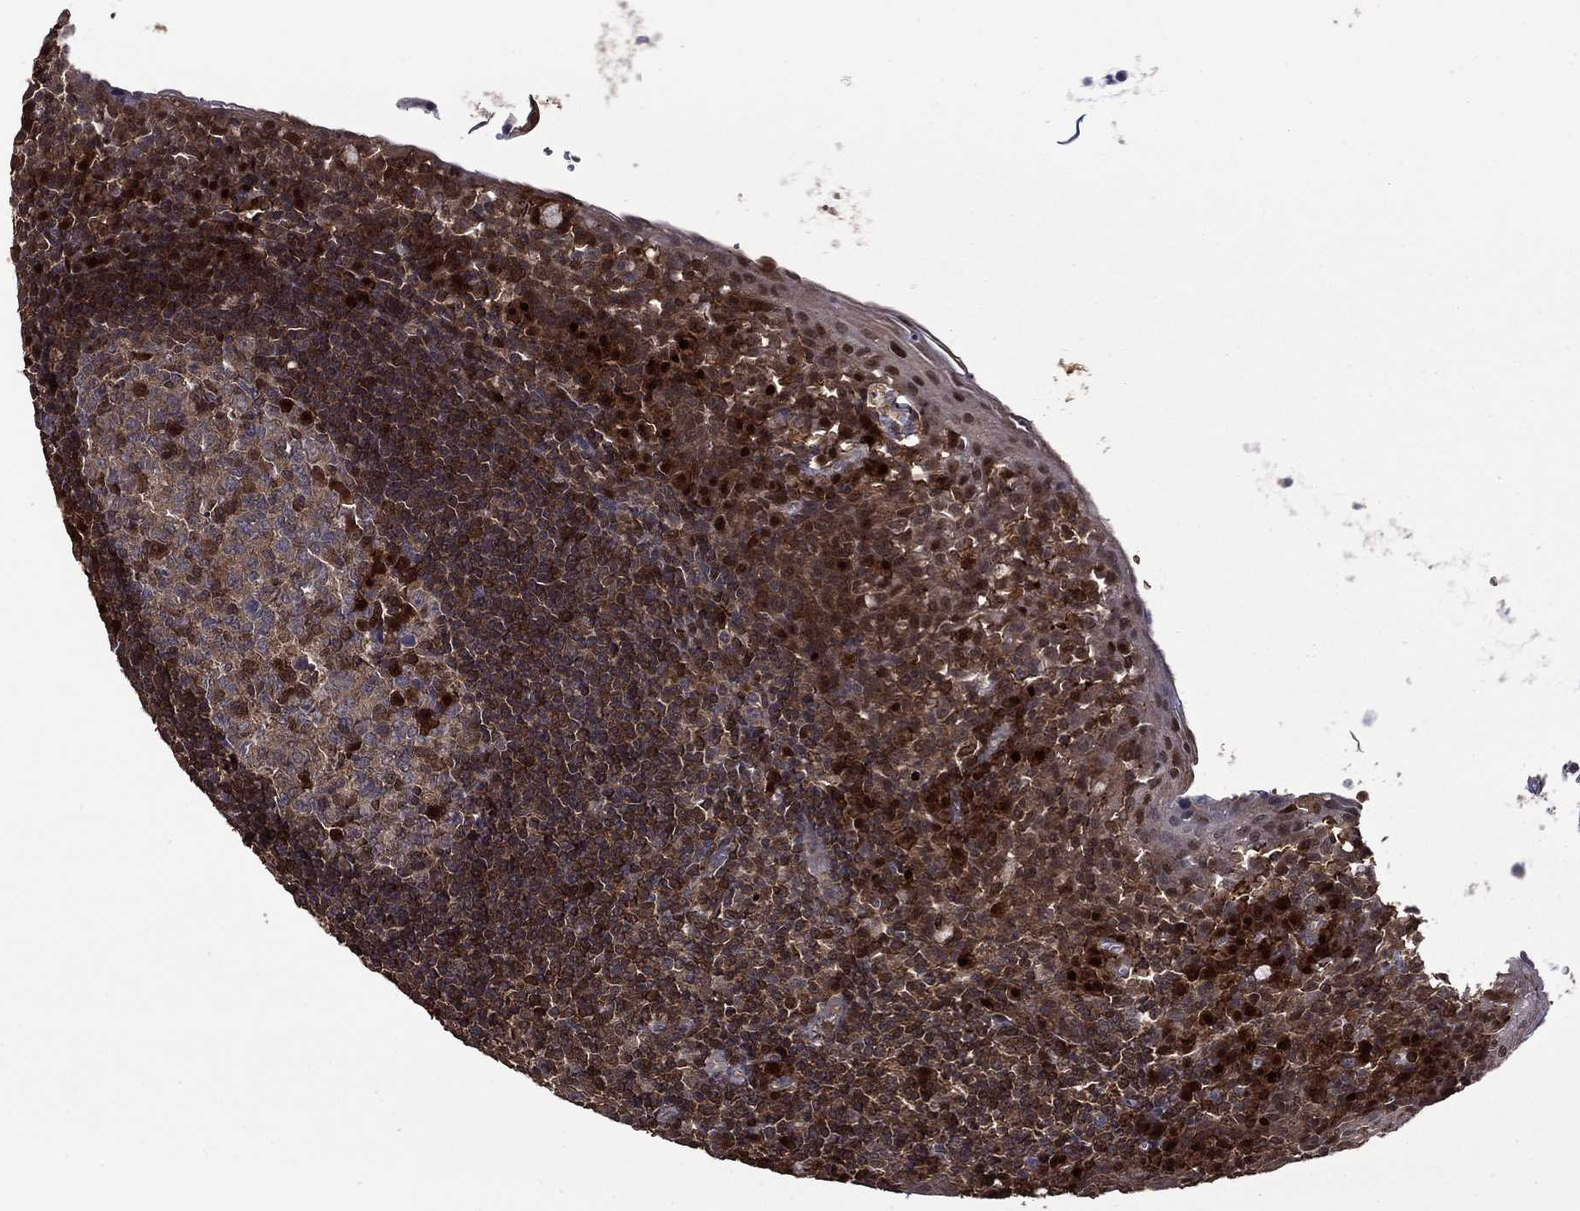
{"staining": {"intensity": "strong", "quantity": "<25%", "location": "cytoplasmic/membranous,nuclear"}, "tissue": "tonsil", "cell_type": "Germinal center cells", "image_type": "normal", "snomed": [{"axis": "morphology", "description": "Normal tissue, NOS"}, {"axis": "topography", "description": "Tonsil"}], "caption": "Approximately <25% of germinal center cells in unremarkable tonsil exhibit strong cytoplasmic/membranous,nuclear protein positivity as visualized by brown immunohistochemical staining.", "gene": "APPBP2", "patient": {"sex": "female", "age": 13}}